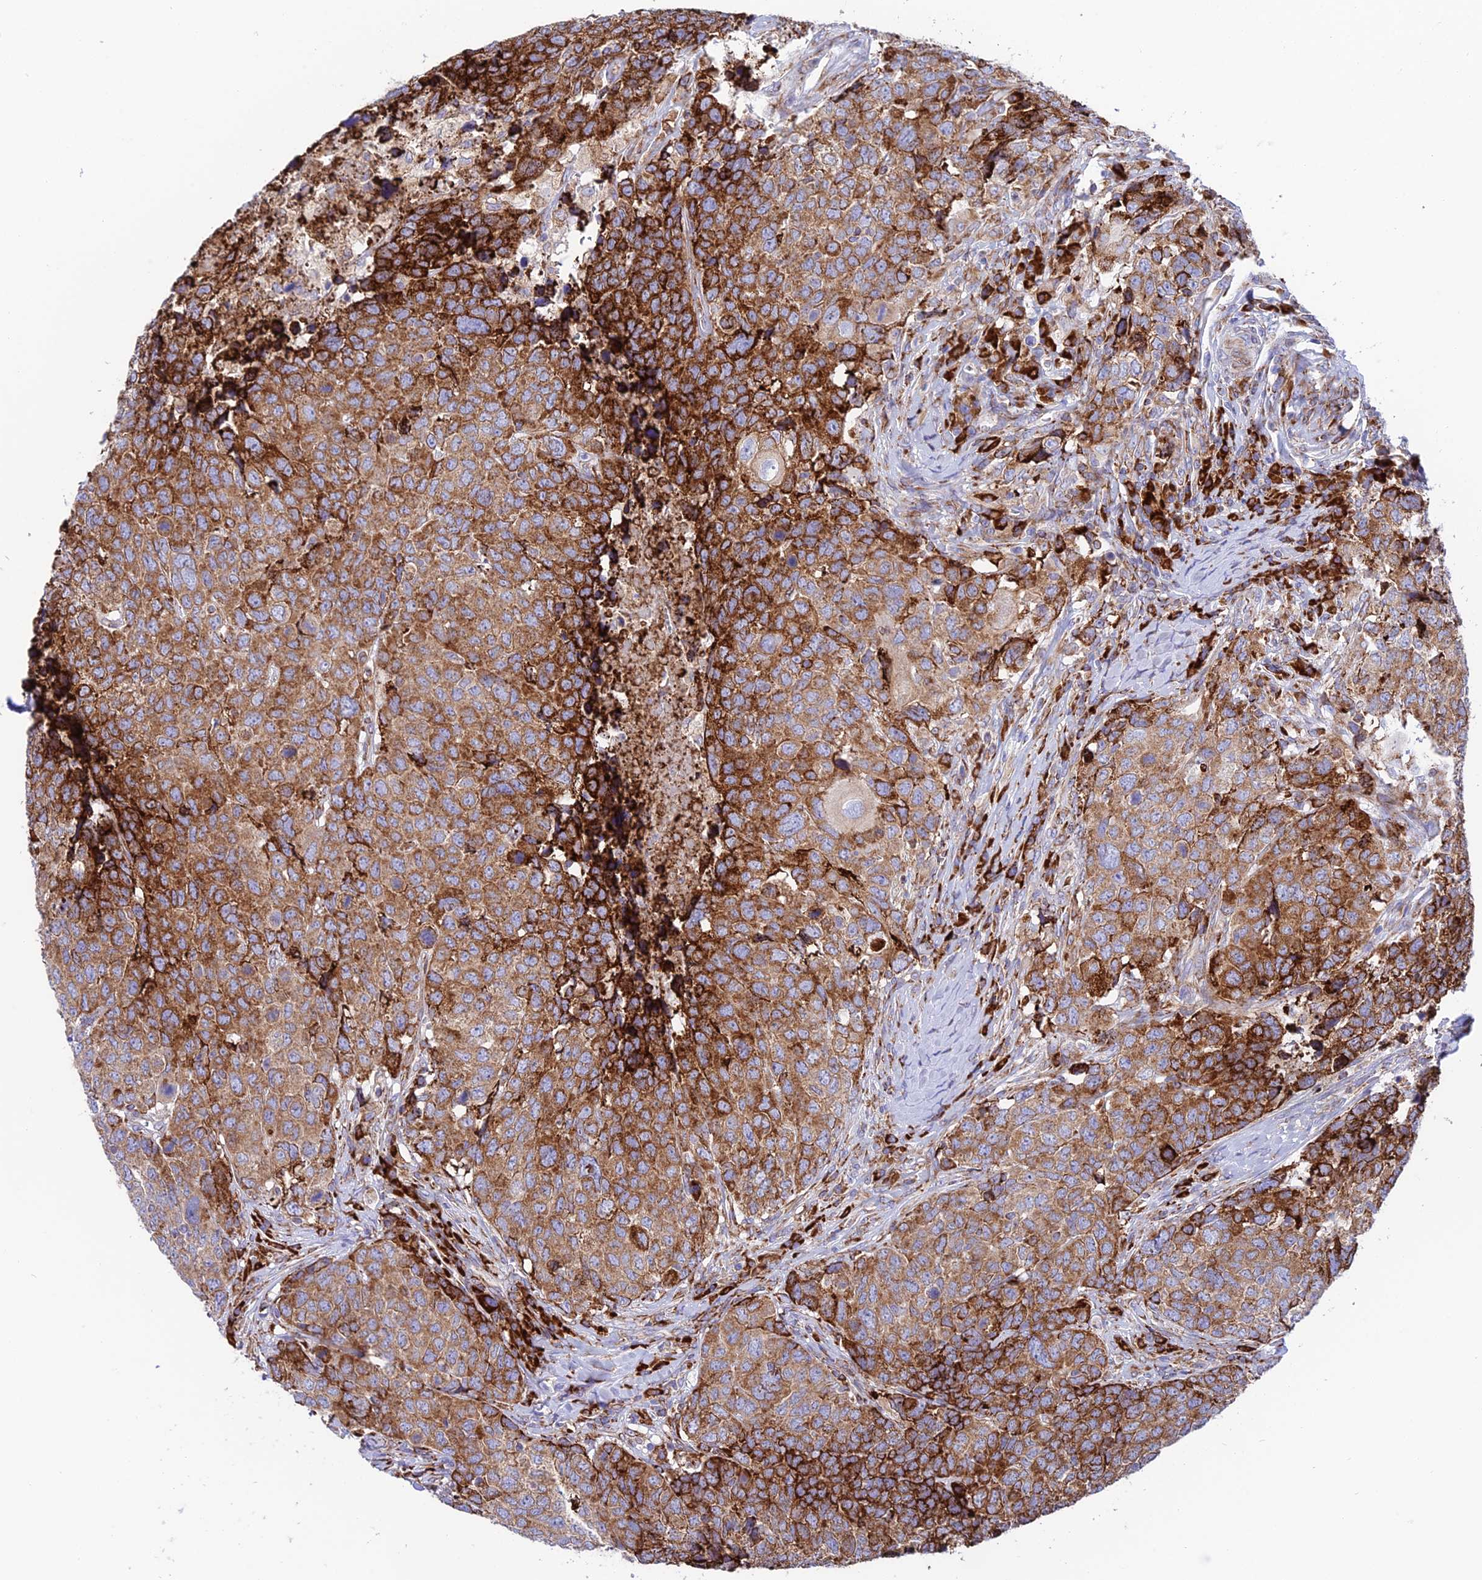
{"staining": {"intensity": "strong", "quantity": "25%-75%", "location": "cytoplasmic/membranous"}, "tissue": "head and neck cancer", "cell_type": "Tumor cells", "image_type": "cancer", "snomed": [{"axis": "morphology", "description": "Squamous cell carcinoma, NOS"}, {"axis": "topography", "description": "Head-Neck"}], "caption": "Immunohistochemical staining of head and neck squamous cell carcinoma exhibits high levels of strong cytoplasmic/membranous protein positivity in about 25%-75% of tumor cells. (Stains: DAB (3,3'-diaminobenzidine) in brown, nuclei in blue, Microscopy: brightfield microscopy at high magnification).", "gene": "TUBGCP6", "patient": {"sex": "male", "age": 66}}